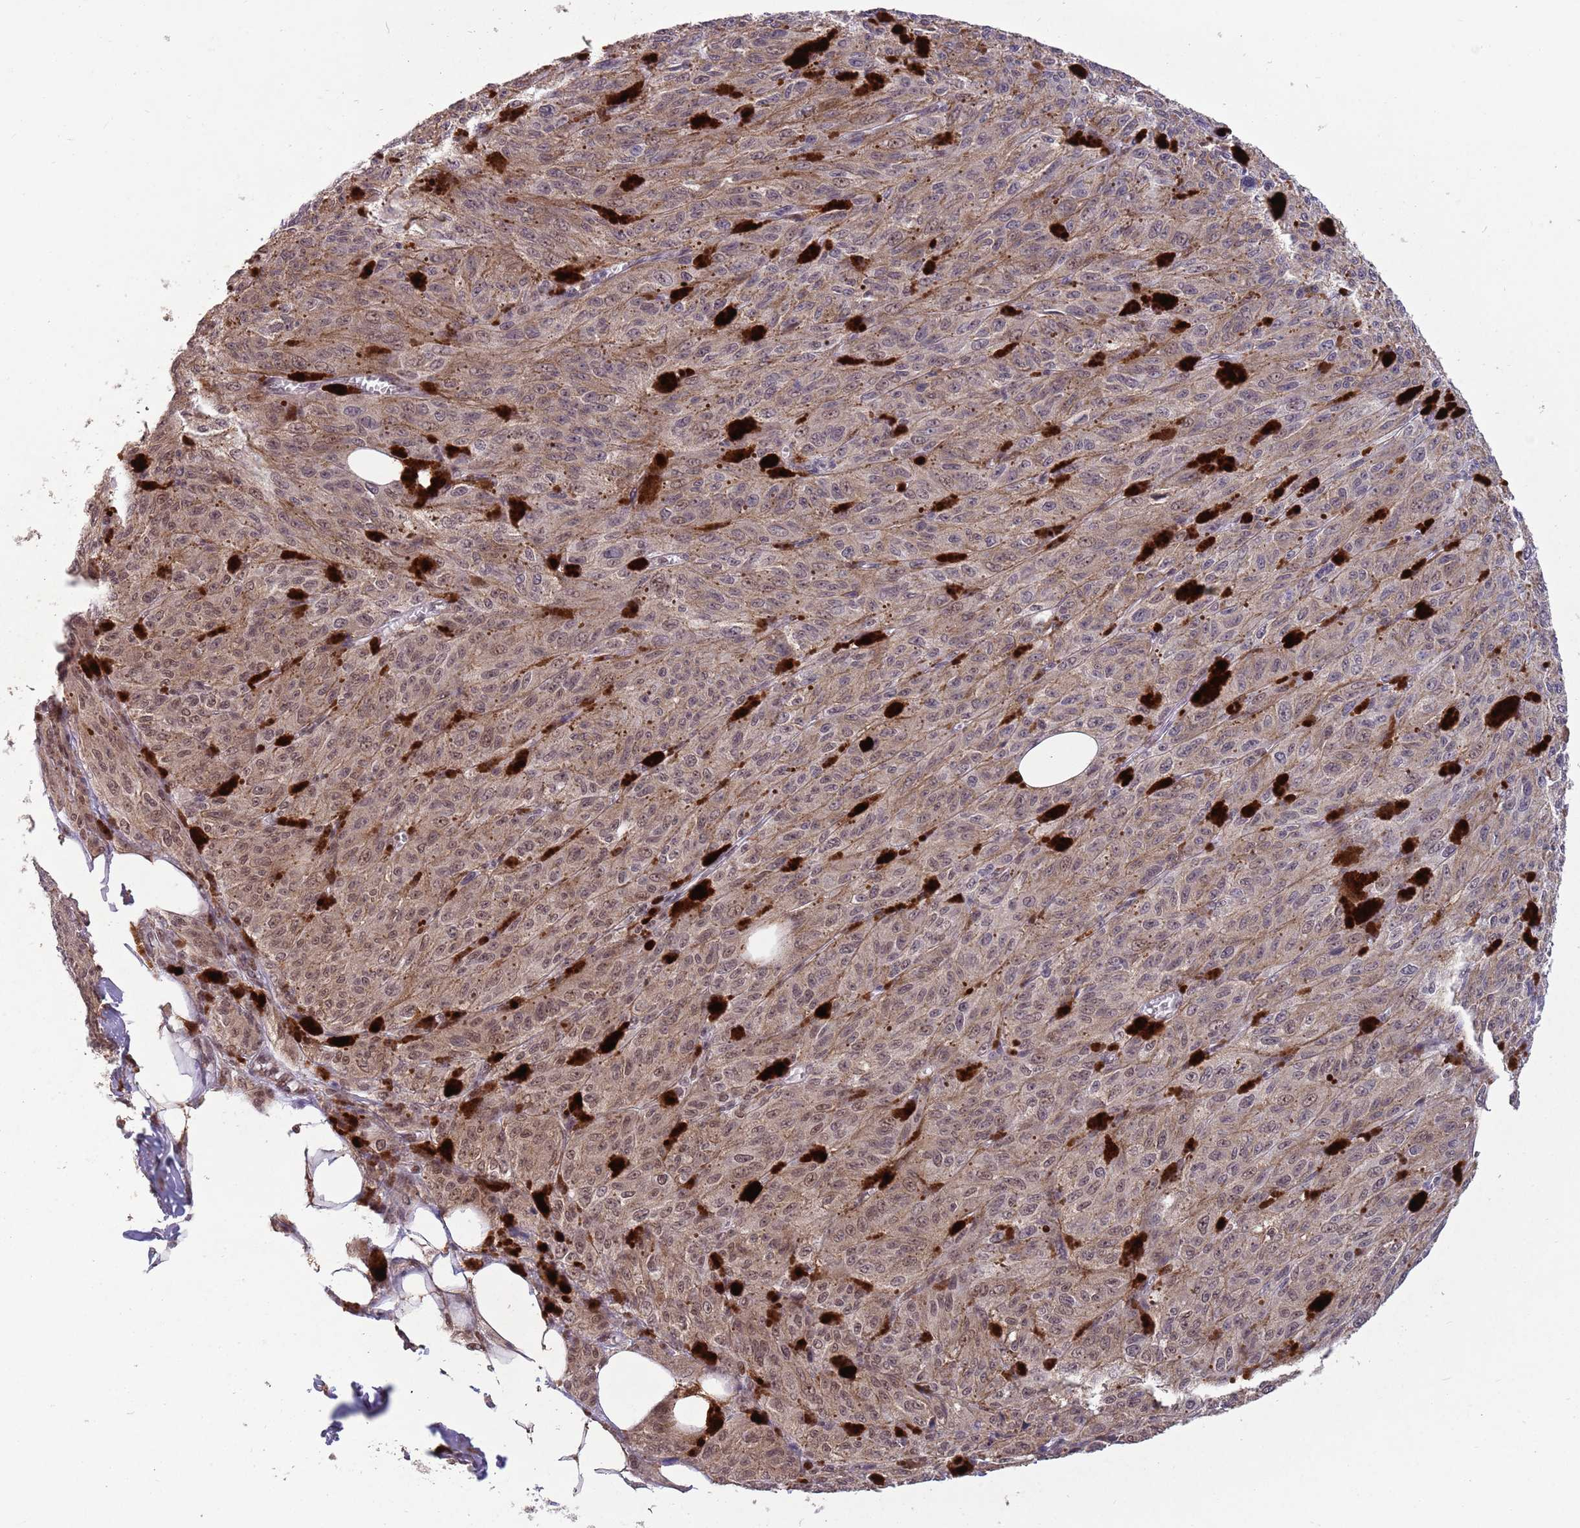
{"staining": {"intensity": "weak", "quantity": ">75%", "location": "cytoplasmic/membranous"}, "tissue": "melanoma", "cell_type": "Tumor cells", "image_type": "cancer", "snomed": [{"axis": "morphology", "description": "Malignant melanoma, NOS"}, {"axis": "topography", "description": "Skin"}], "caption": "This image displays IHC staining of human malignant melanoma, with low weak cytoplasmic/membranous expression in about >75% of tumor cells.", "gene": "ZNF639", "patient": {"sex": "female", "age": 52}}